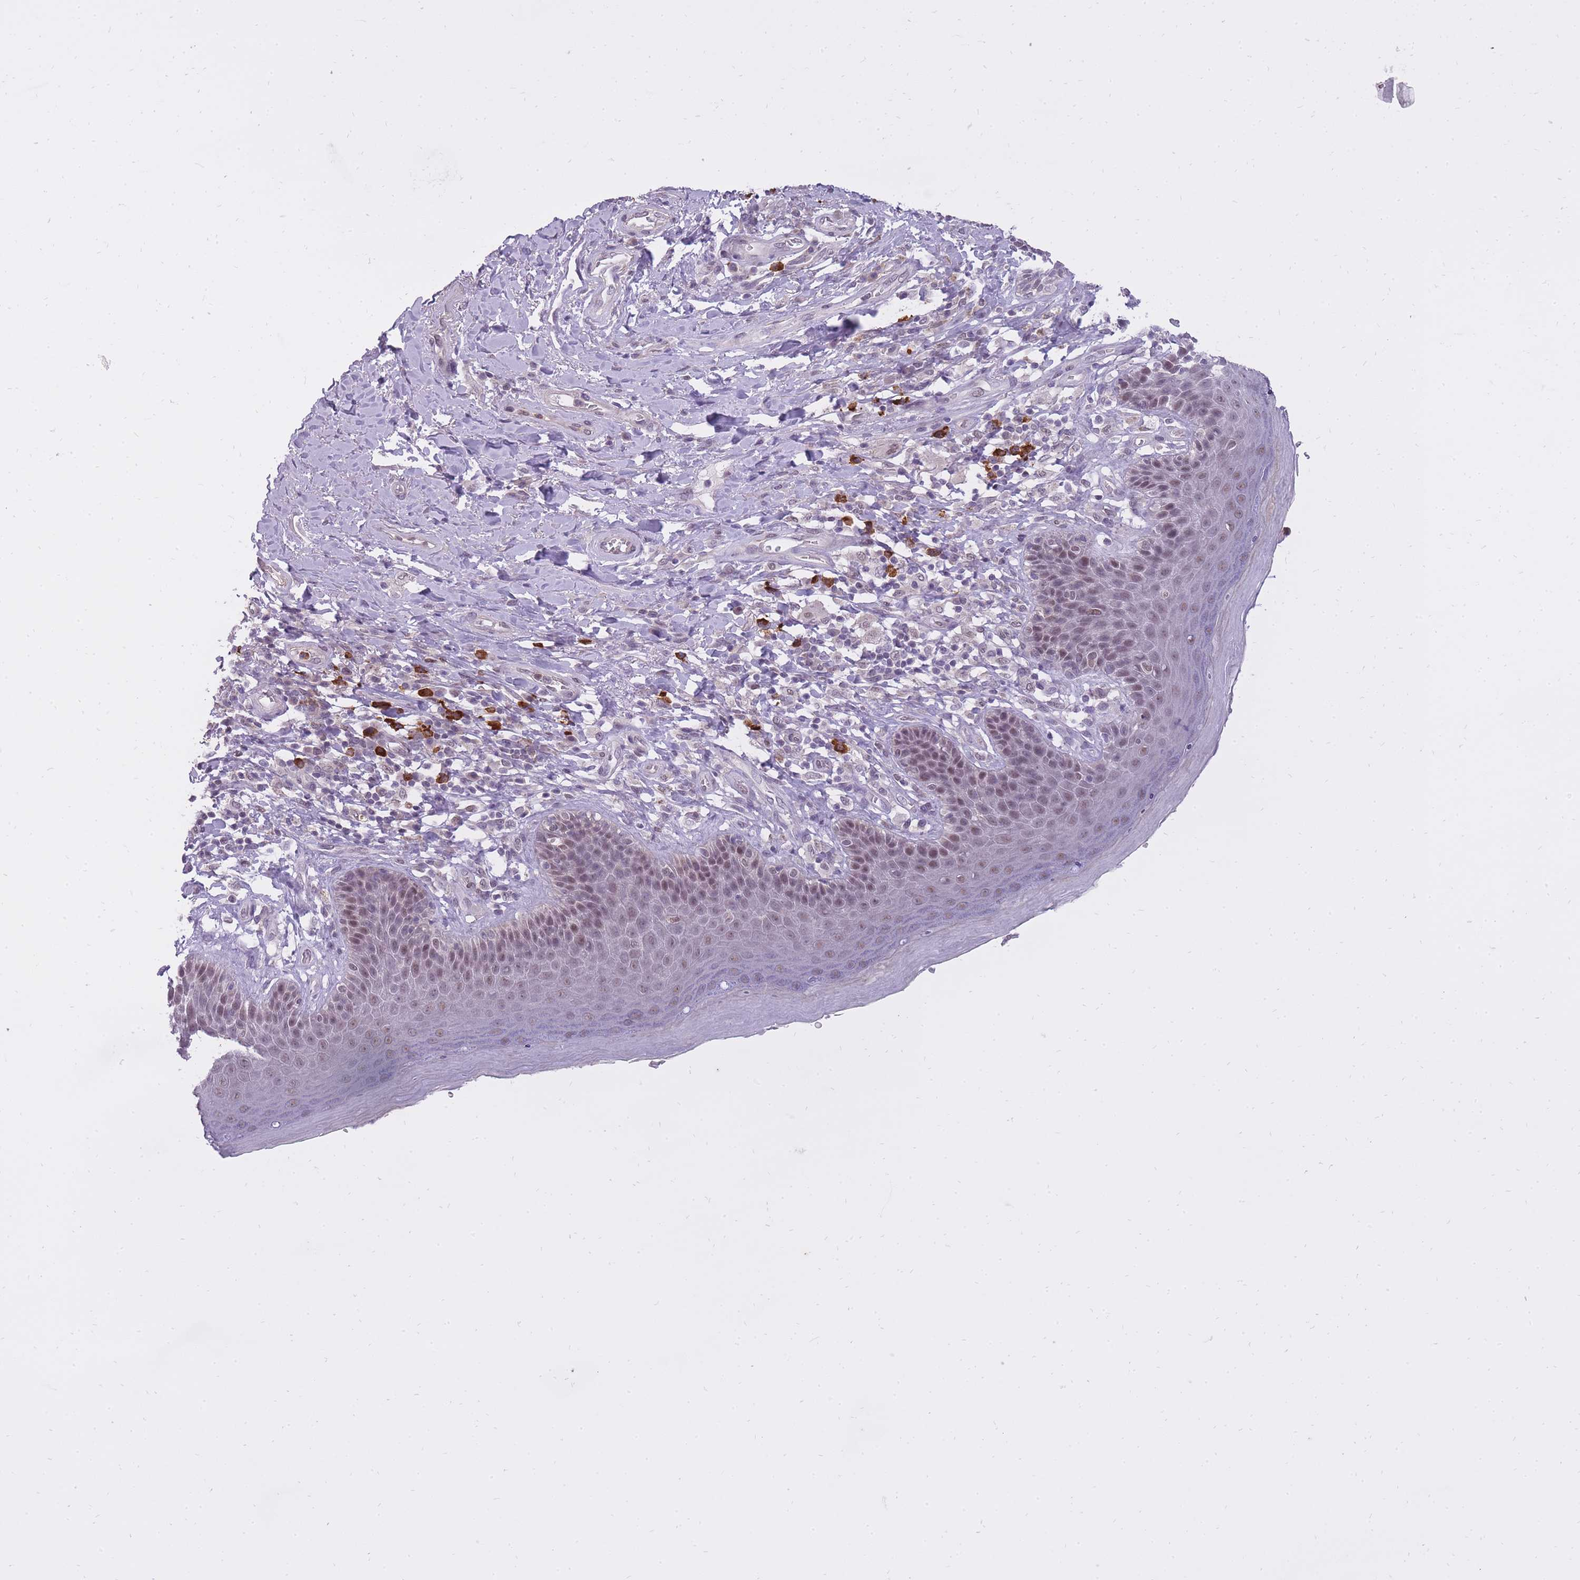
{"staining": {"intensity": "weak", "quantity": "25%-75%", "location": "nuclear"}, "tissue": "skin", "cell_type": "Epidermal cells", "image_type": "normal", "snomed": [{"axis": "morphology", "description": "Normal tissue, NOS"}, {"axis": "topography", "description": "Anal"}], "caption": "Skin stained with immunohistochemistry (IHC) displays weak nuclear positivity in about 25%-75% of epidermal cells.", "gene": "TIGD1", "patient": {"sex": "female", "age": 89}}